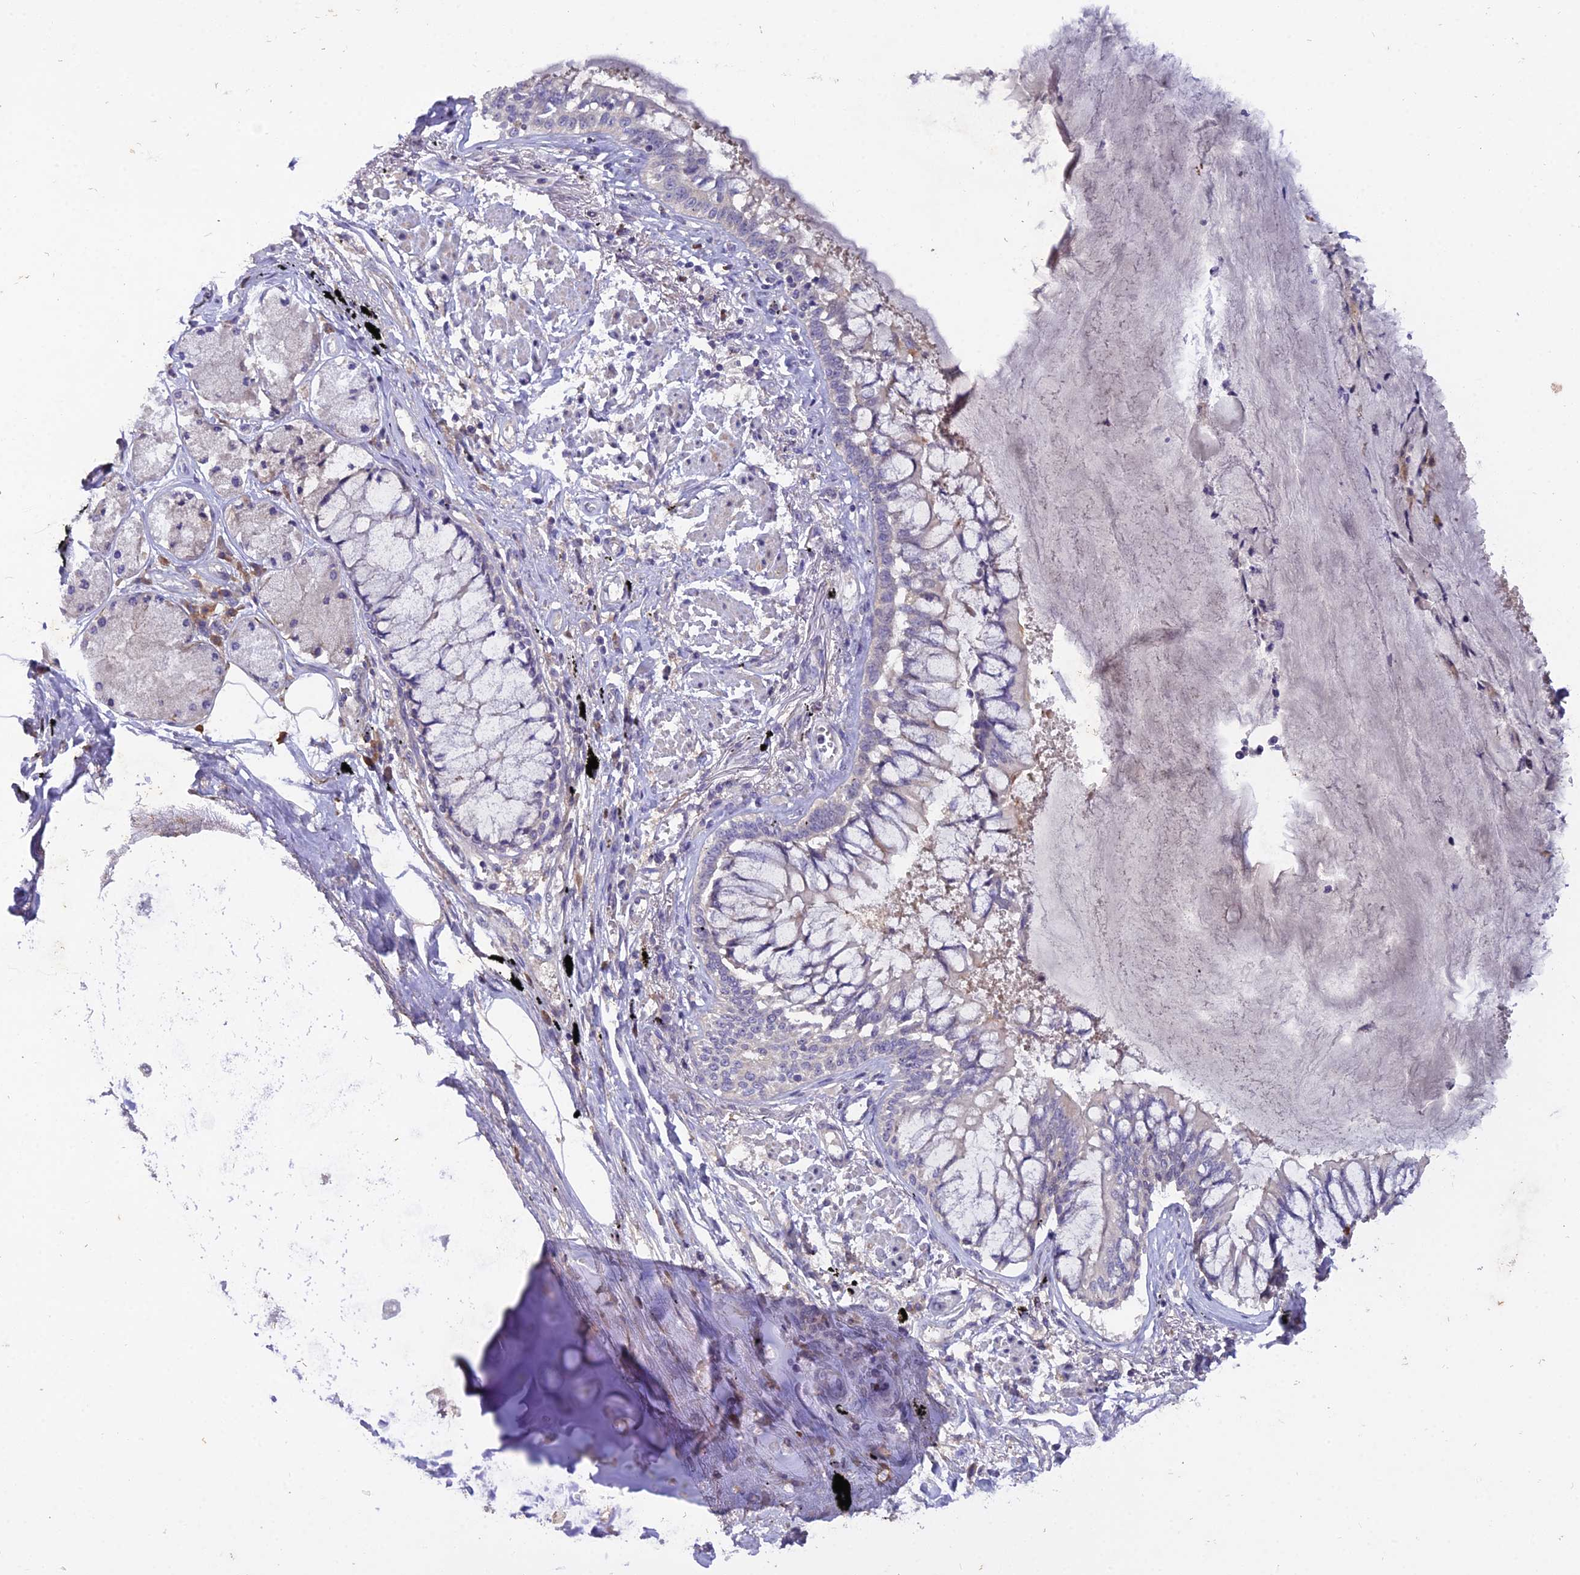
{"staining": {"intensity": "negative", "quantity": "none", "location": "none"}, "tissue": "lung cancer", "cell_type": "Tumor cells", "image_type": "cancer", "snomed": [{"axis": "morphology", "description": "Adenocarcinoma, NOS"}, {"axis": "topography", "description": "Lung"}], "caption": "The IHC histopathology image has no significant expression in tumor cells of lung cancer (adenocarcinoma) tissue.", "gene": "CENPL", "patient": {"sex": "male", "age": 67}}